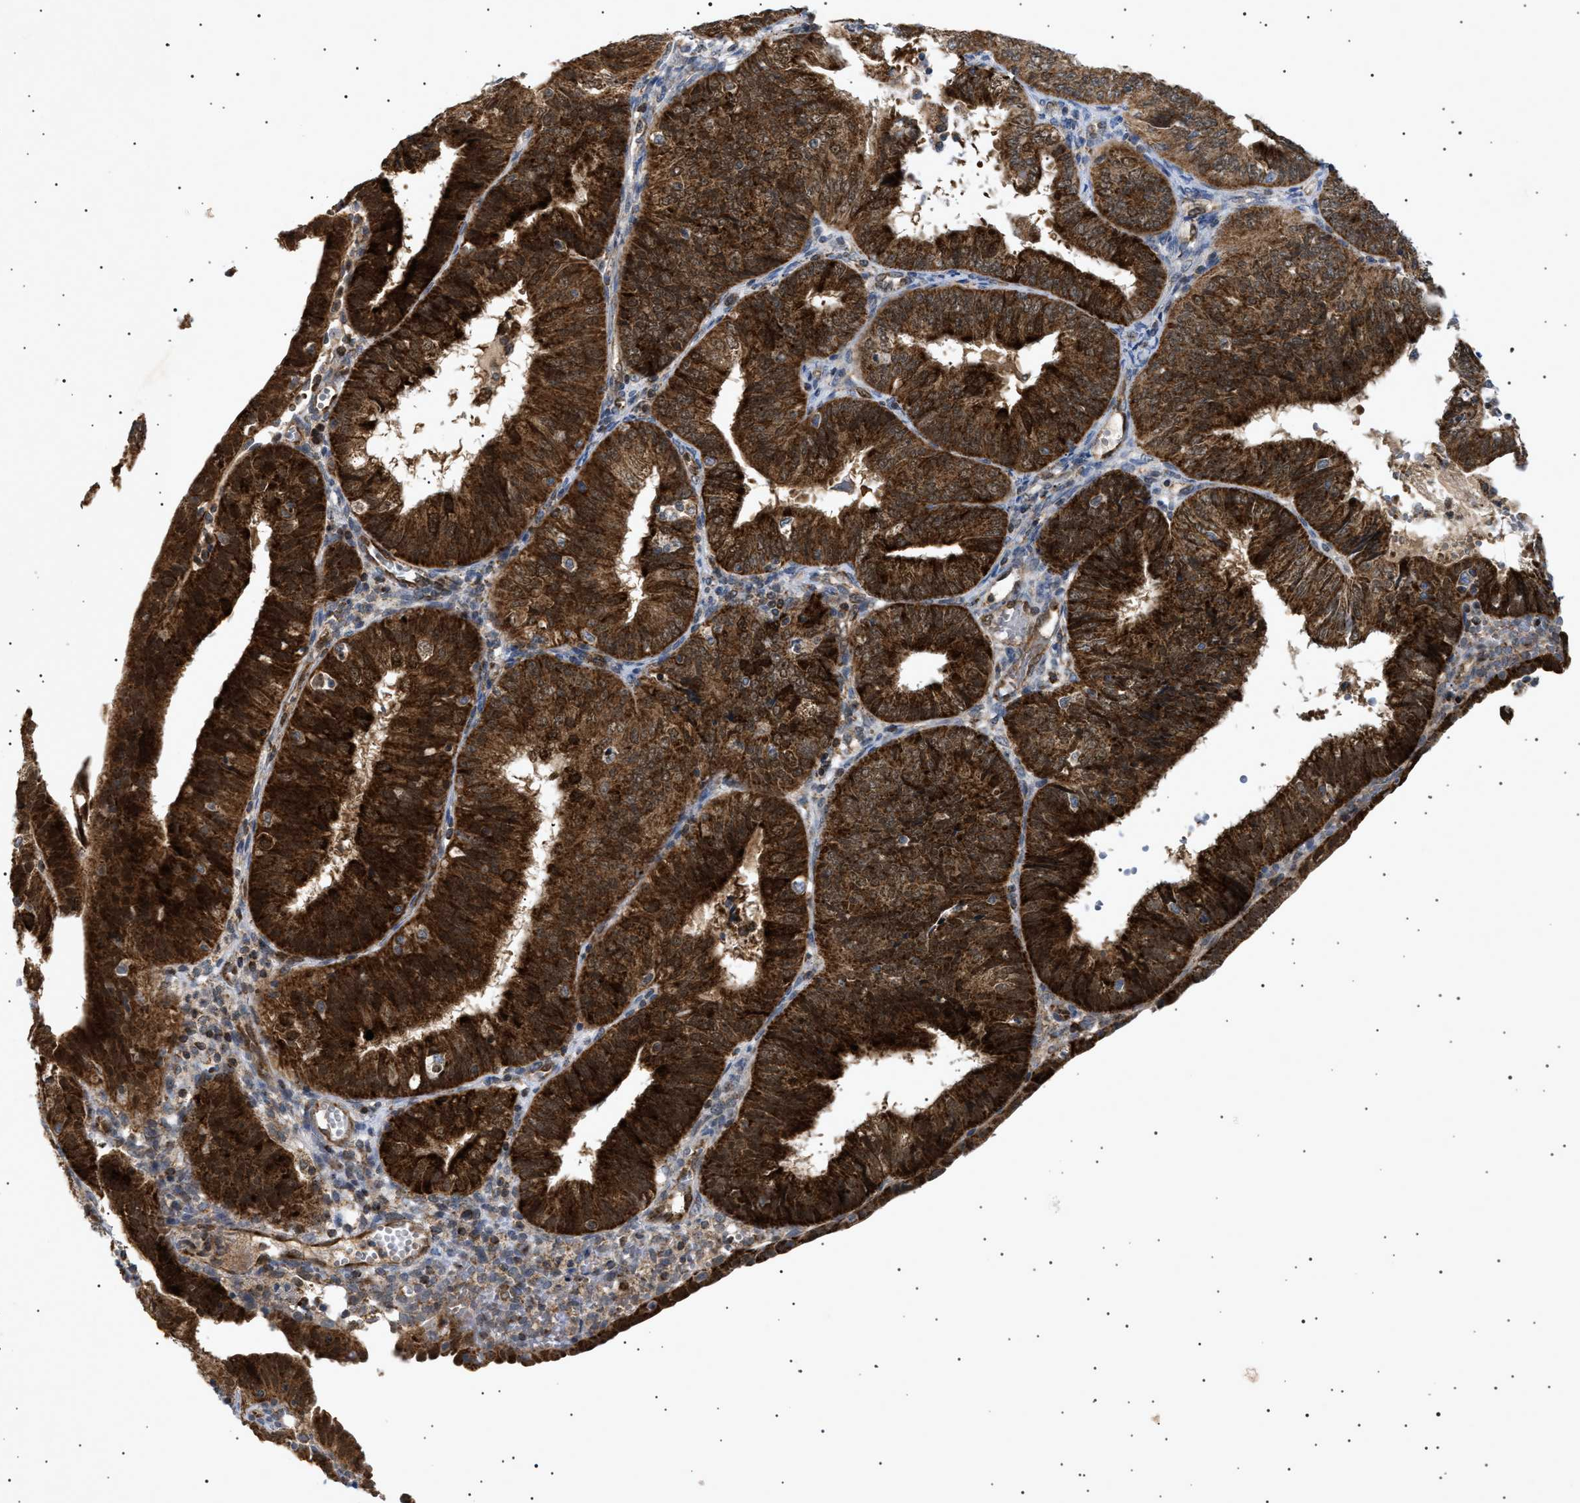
{"staining": {"intensity": "strong", "quantity": ">75%", "location": "cytoplasmic/membranous"}, "tissue": "endometrial cancer", "cell_type": "Tumor cells", "image_type": "cancer", "snomed": [{"axis": "morphology", "description": "Adenocarcinoma, NOS"}, {"axis": "topography", "description": "Endometrium"}], "caption": "Adenocarcinoma (endometrial) was stained to show a protein in brown. There is high levels of strong cytoplasmic/membranous expression in about >75% of tumor cells.", "gene": "SIRT5", "patient": {"sex": "female", "age": 58}}